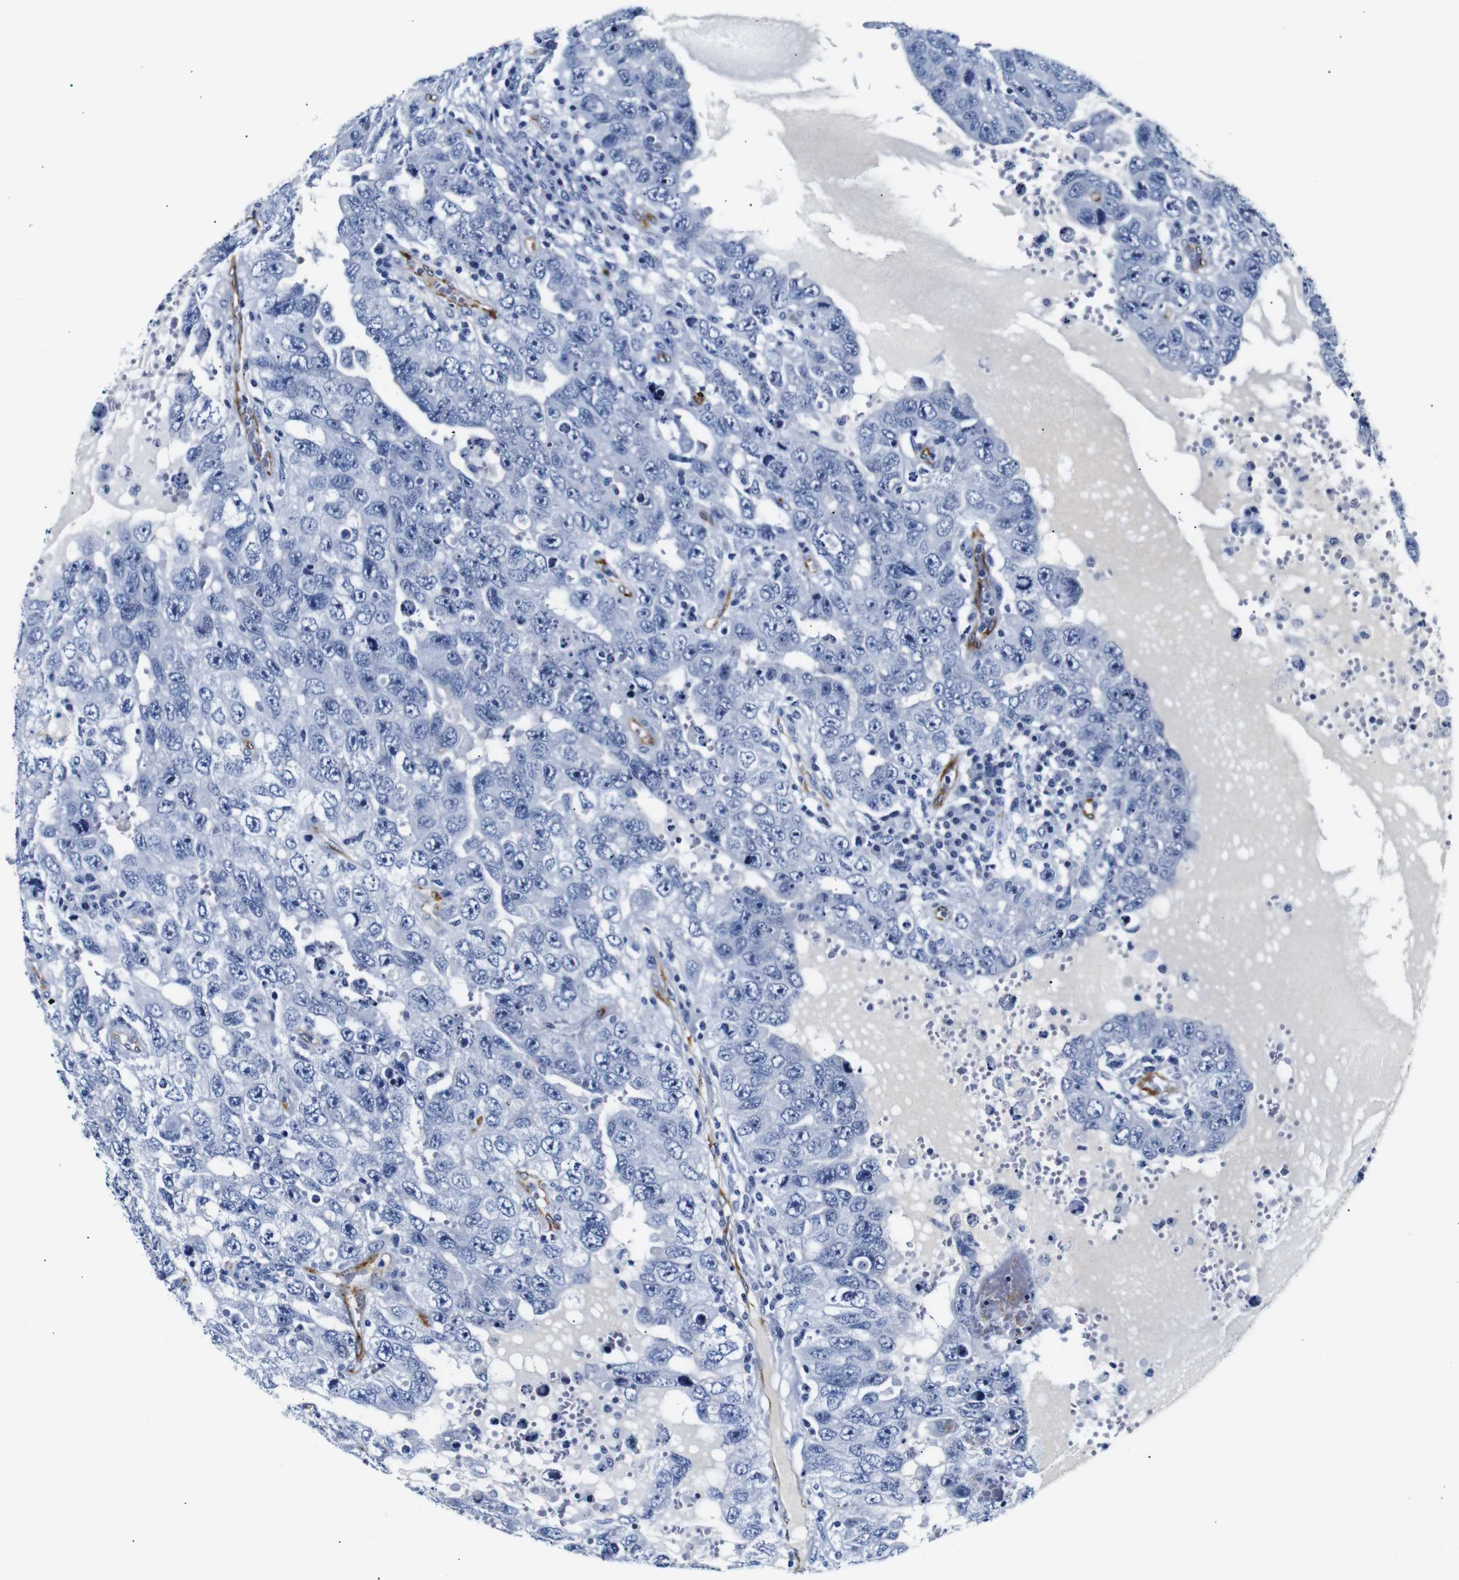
{"staining": {"intensity": "negative", "quantity": "none", "location": "none"}, "tissue": "testis cancer", "cell_type": "Tumor cells", "image_type": "cancer", "snomed": [{"axis": "morphology", "description": "Carcinoma, Embryonal, NOS"}, {"axis": "topography", "description": "Testis"}], "caption": "High power microscopy histopathology image of an IHC photomicrograph of testis embryonal carcinoma, revealing no significant positivity in tumor cells.", "gene": "MUC4", "patient": {"sex": "male", "age": 26}}